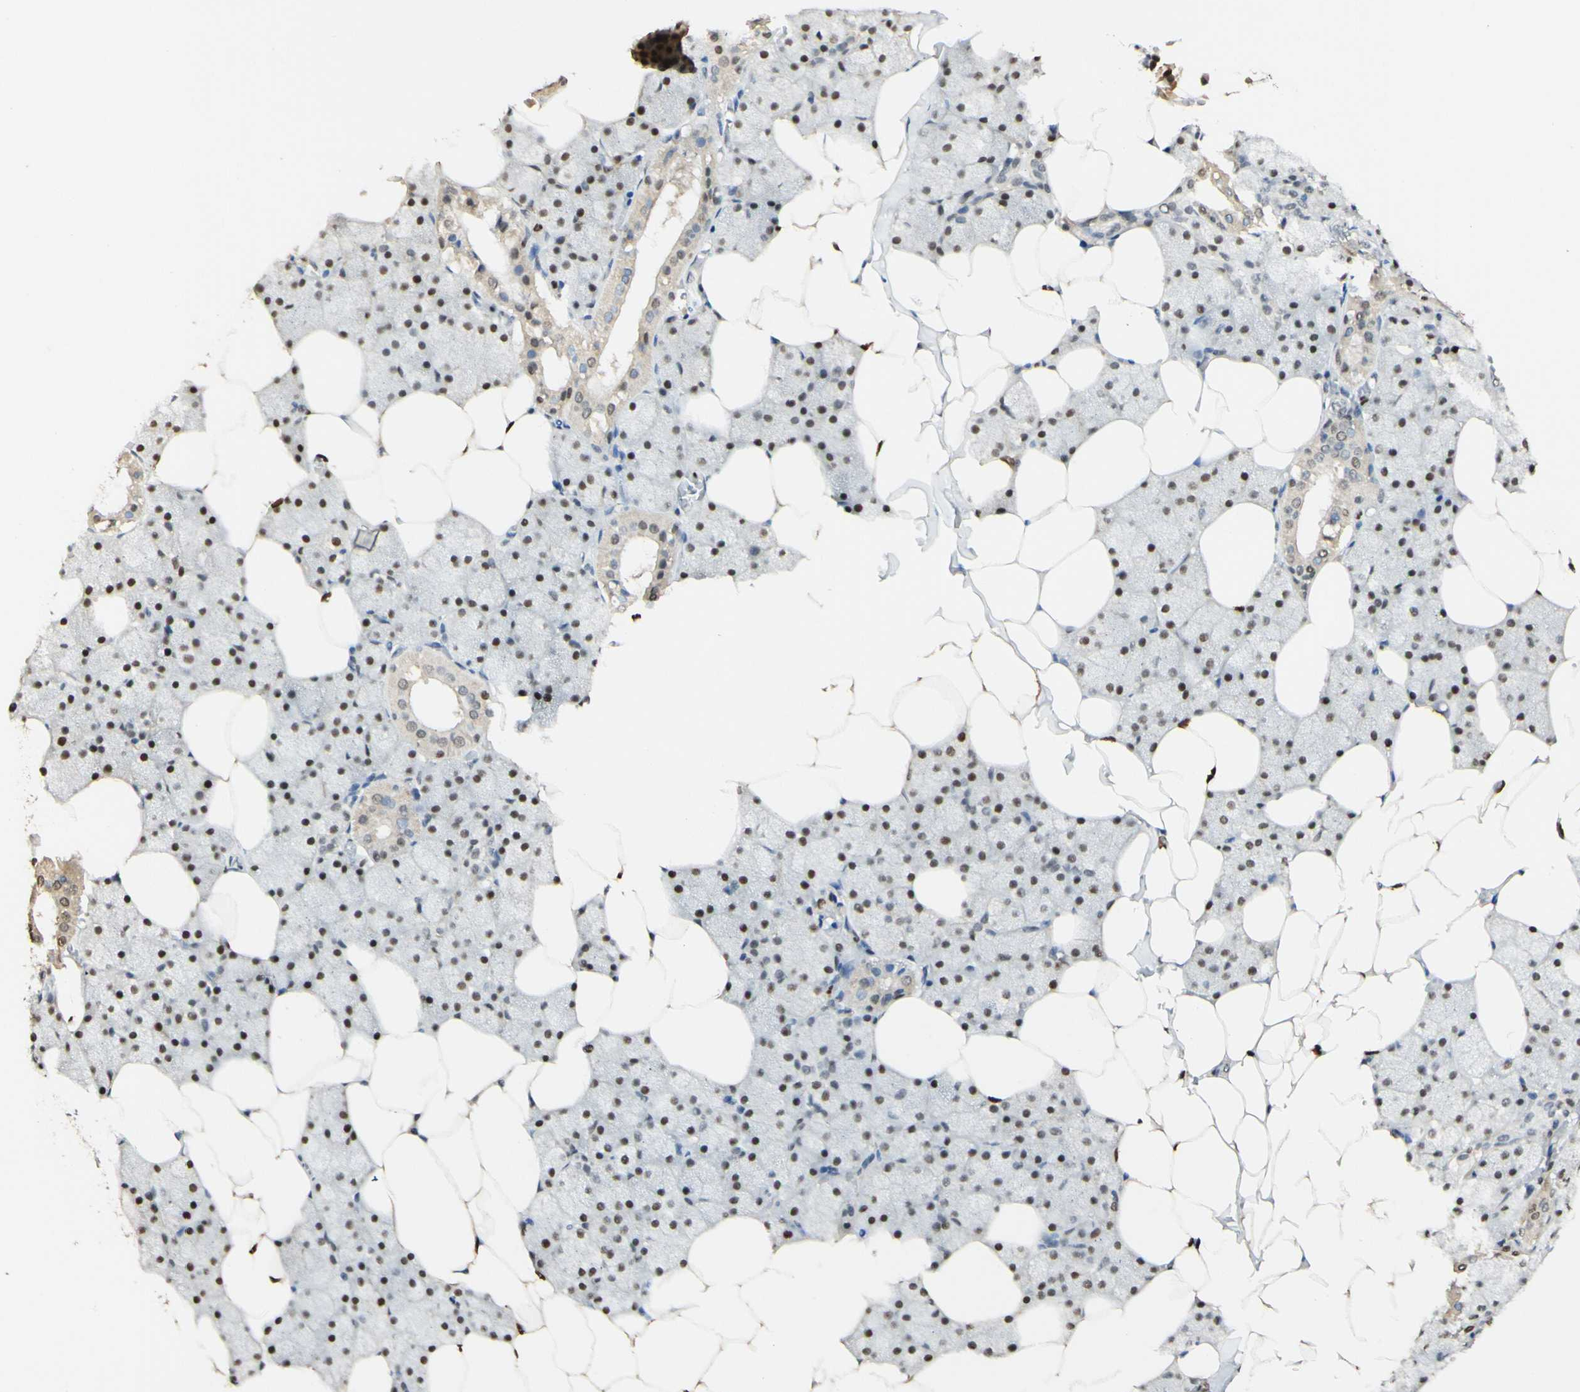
{"staining": {"intensity": "strong", "quantity": ">75%", "location": "cytoplasmic/membranous,nuclear"}, "tissue": "salivary gland", "cell_type": "Glandular cells", "image_type": "normal", "snomed": [{"axis": "morphology", "description": "Normal tissue, NOS"}, {"axis": "topography", "description": "Salivary gland"}], "caption": "The micrograph demonstrates immunohistochemical staining of benign salivary gland. There is strong cytoplasmic/membranous,nuclear staining is seen in about >75% of glandular cells.", "gene": "MAP3K4", "patient": {"sex": "male", "age": 62}}